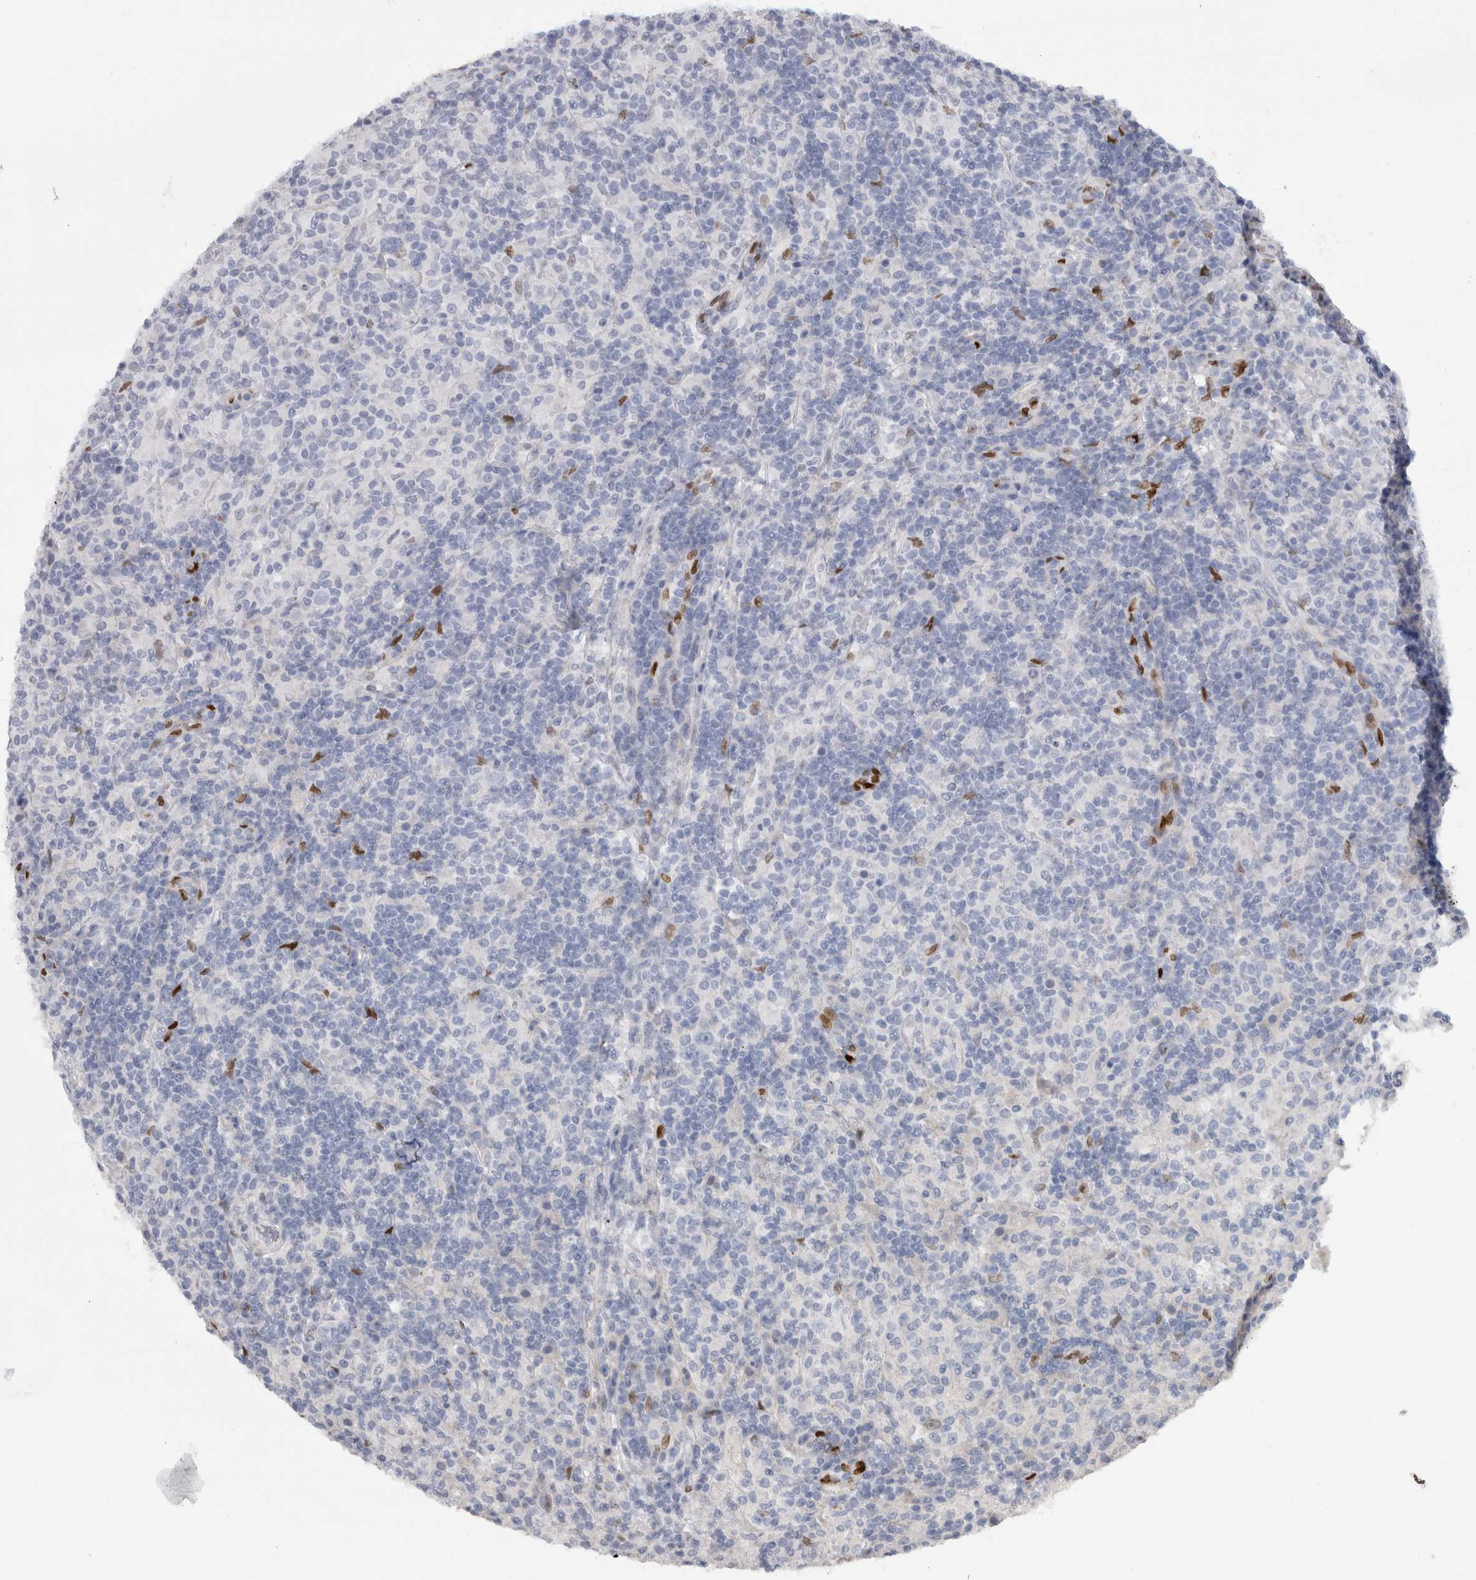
{"staining": {"intensity": "negative", "quantity": "none", "location": "none"}, "tissue": "lymphoma", "cell_type": "Tumor cells", "image_type": "cancer", "snomed": [{"axis": "morphology", "description": "Hodgkin's disease, NOS"}, {"axis": "topography", "description": "Lymph node"}], "caption": "DAB immunohistochemical staining of Hodgkin's disease exhibits no significant positivity in tumor cells.", "gene": "IL33", "patient": {"sex": "male", "age": 70}}